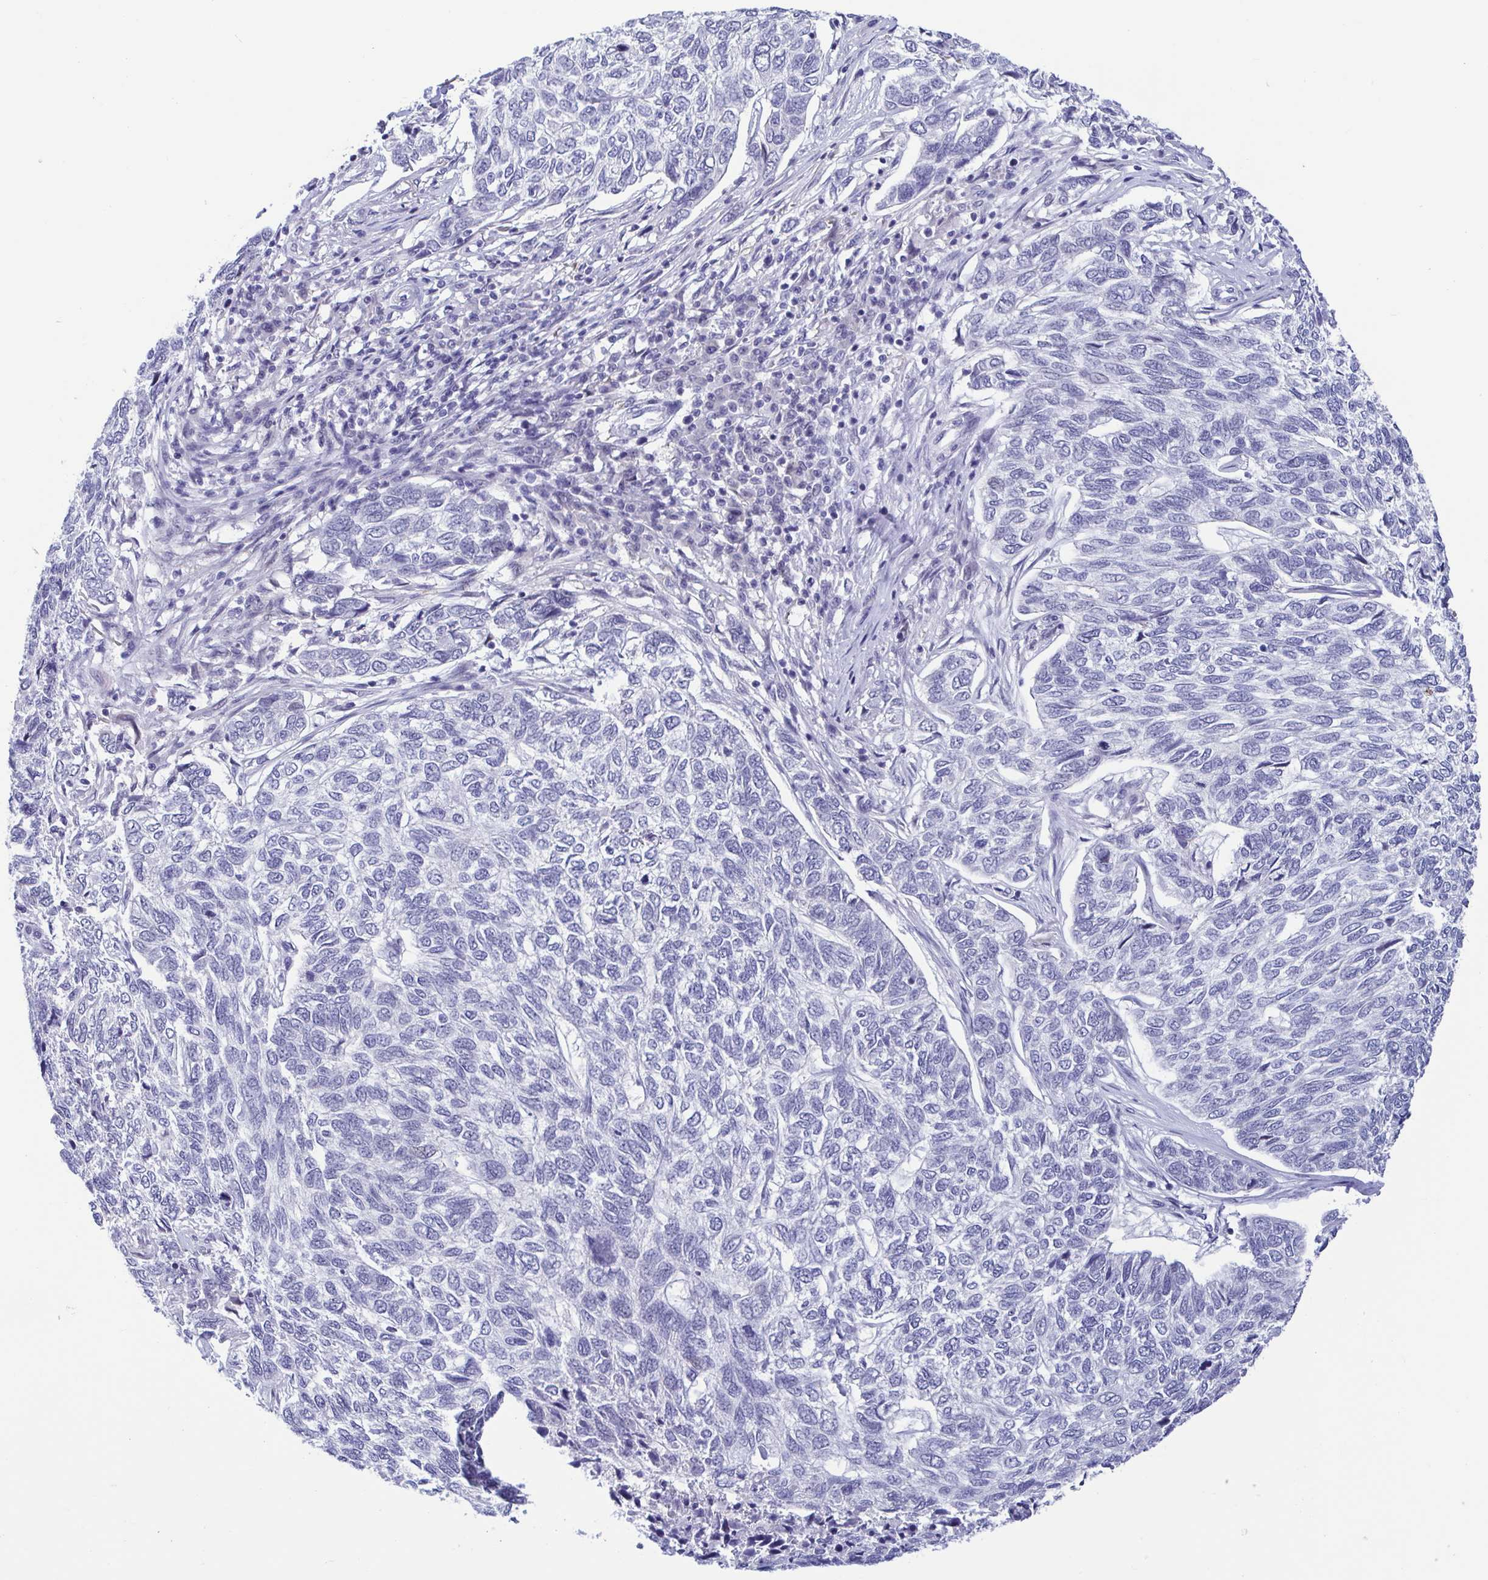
{"staining": {"intensity": "negative", "quantity": "none", "location": "none"}, "tissue": "skin cancer", "cell_type": "Tumor cells", "image_type": "cancer", "snomed": [{"axis": "morphology", "description": "Basal cell carcinoma"}, {"axis": "topography", "description": "Skin"}], "caption": "Tumor cells show no significant staining in skin basal cell carcinoma.", "gene": "PERM1", "patient": {"sex": "female", "age": 65}}